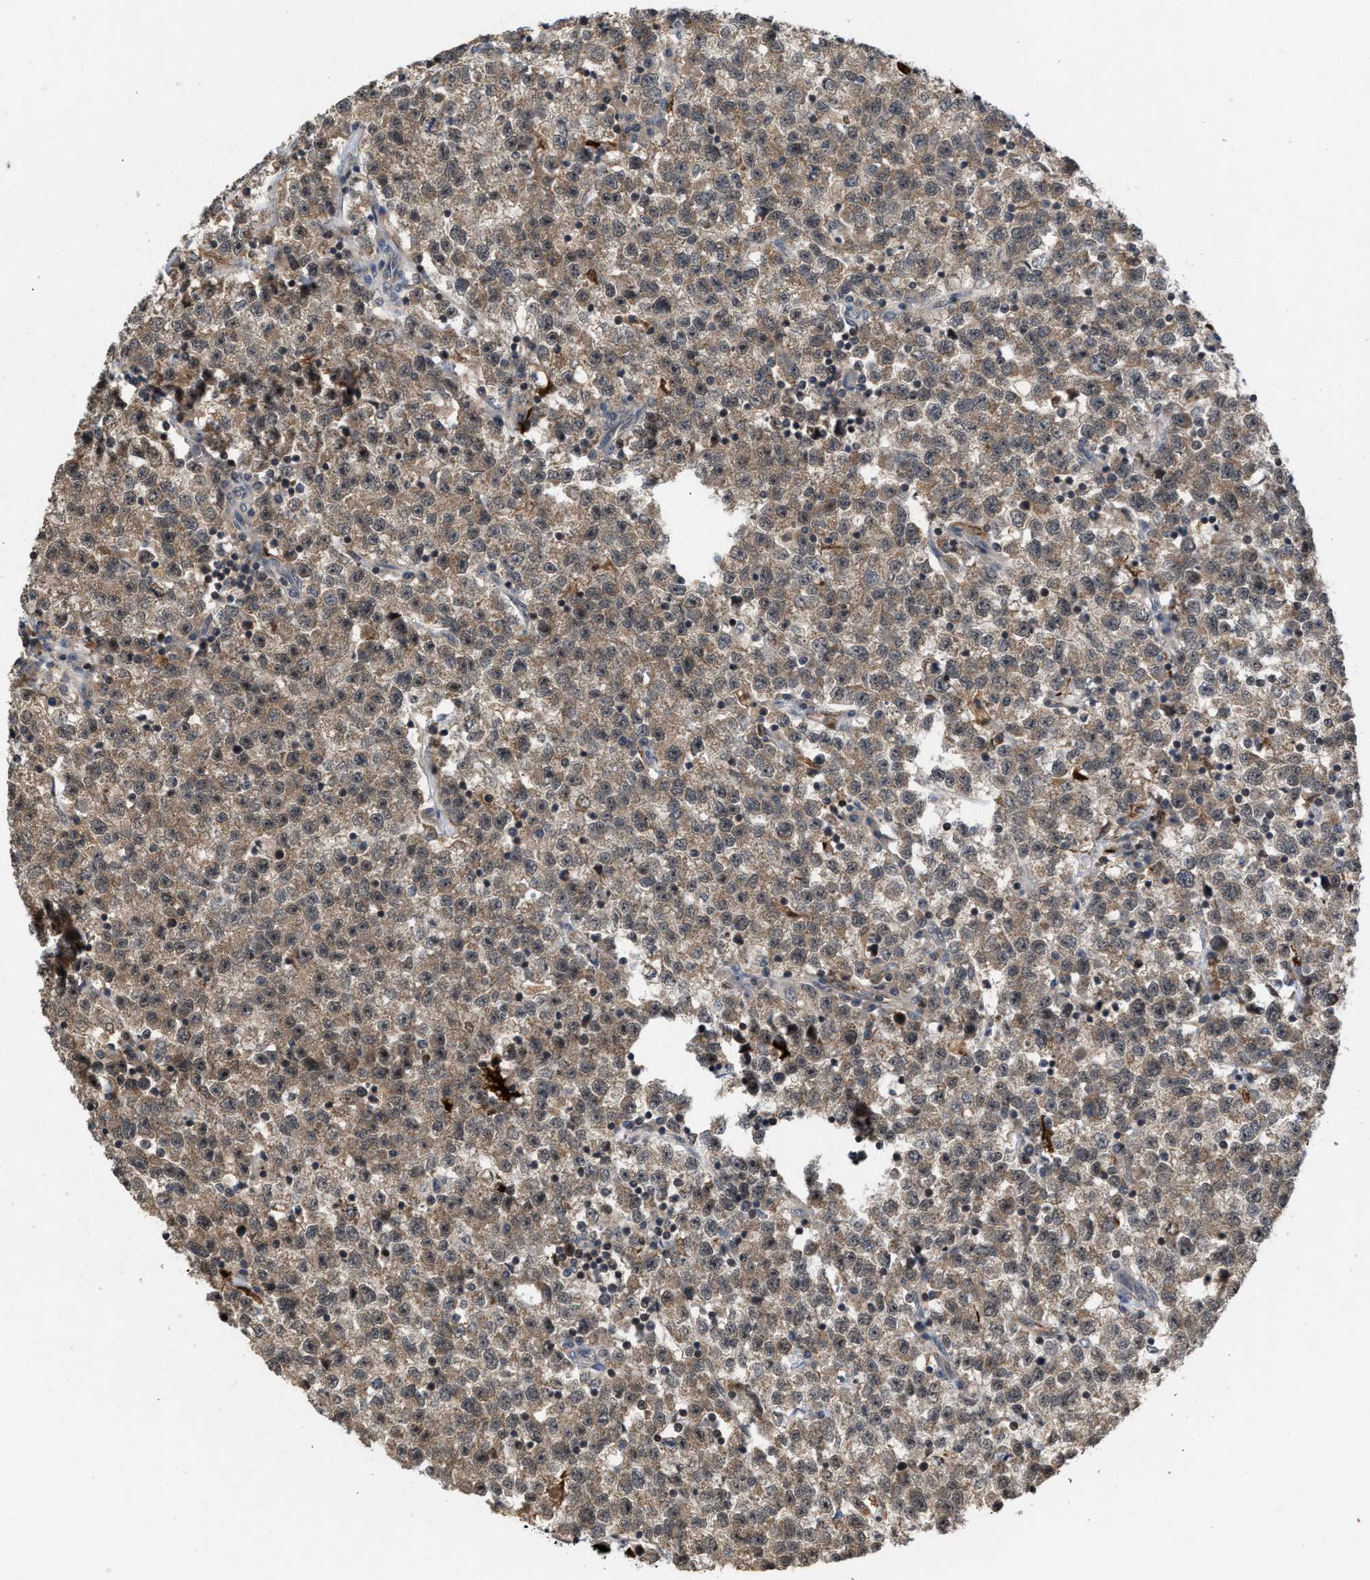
{"staining": {"intensity": "weak", "quantity": ">75%", "location": "cytoplasmic/membranous"}, "tissue": "testis cancer", "cell_type": "Tumor cells", "image_type": "cancer", "snomed": [{"axis": "morphology", "description": "Seminoma, NOS"}, {"axis": "topography", "description": "Testis"}], "caption": "Immunohistochemical staining of human seminoma (testis) demonstrates weak cytoplasmic/membranous protein staining in approximately >75% of tumor cells. The staining is performed using DAB brown chromogen to label protein expression. The nuclei are counter-stained blue using hematoxylin.", "gene": "C9orf78", "patient": {"sex": "male", "age": 22}}